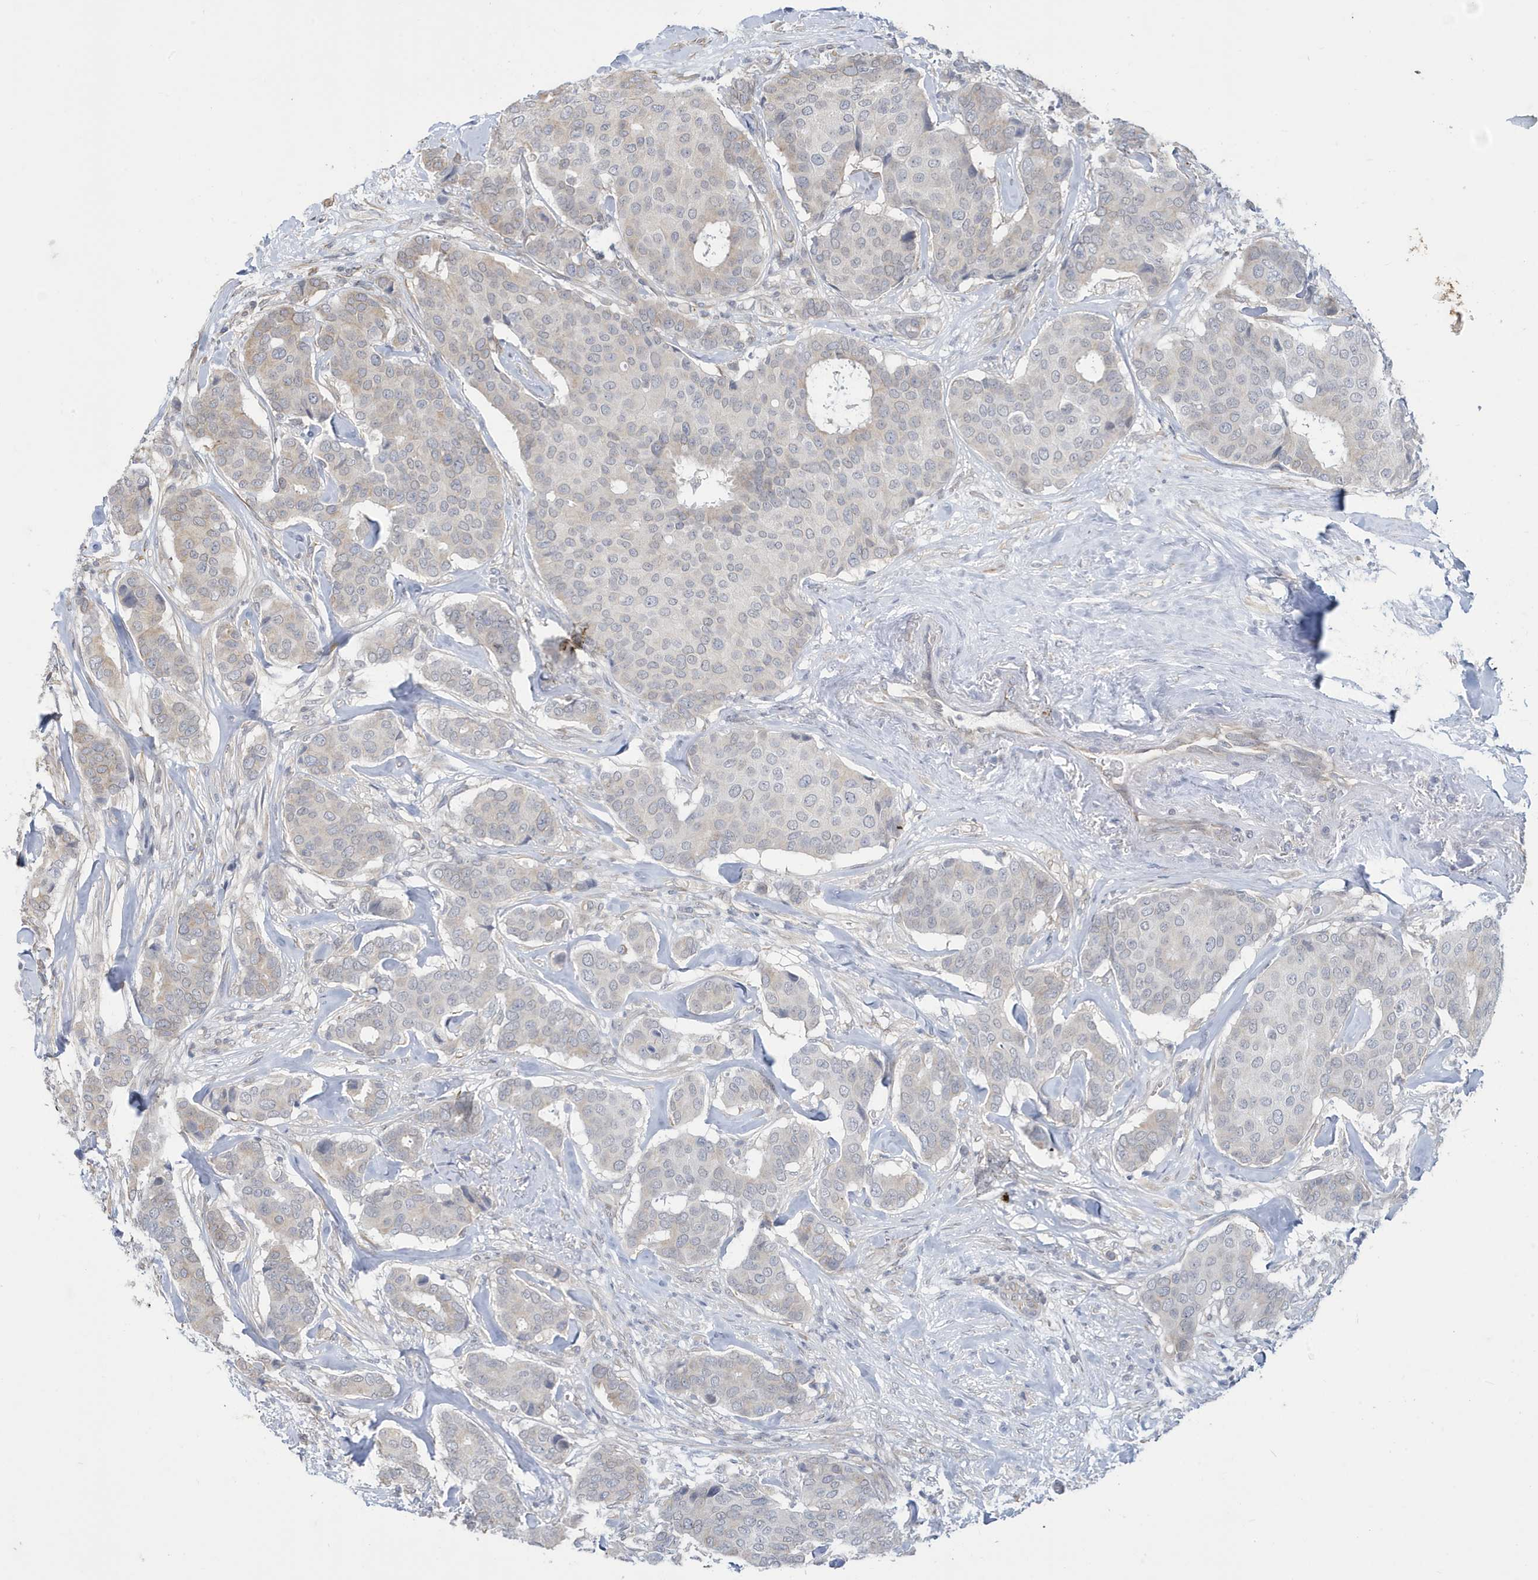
{"staining": {"intensity": "weak", "quantity": "<25%", "location": "cytoplasmic/membranous"}, "tissue": "breast cancer", "cell_type": "Tumor cells", "image_type": "cancer", "snomed": [{"axis": "morphology", "description": "Duct carcinoma"}, {"axis": "topography", "description": "Breast"}], "caption": "Tumor cells show no significant positivity in breast cancer (infiltrating ductal carcinoma).", "gene": "ZNF654", "patient": {"sex": "female", "age": 75}}